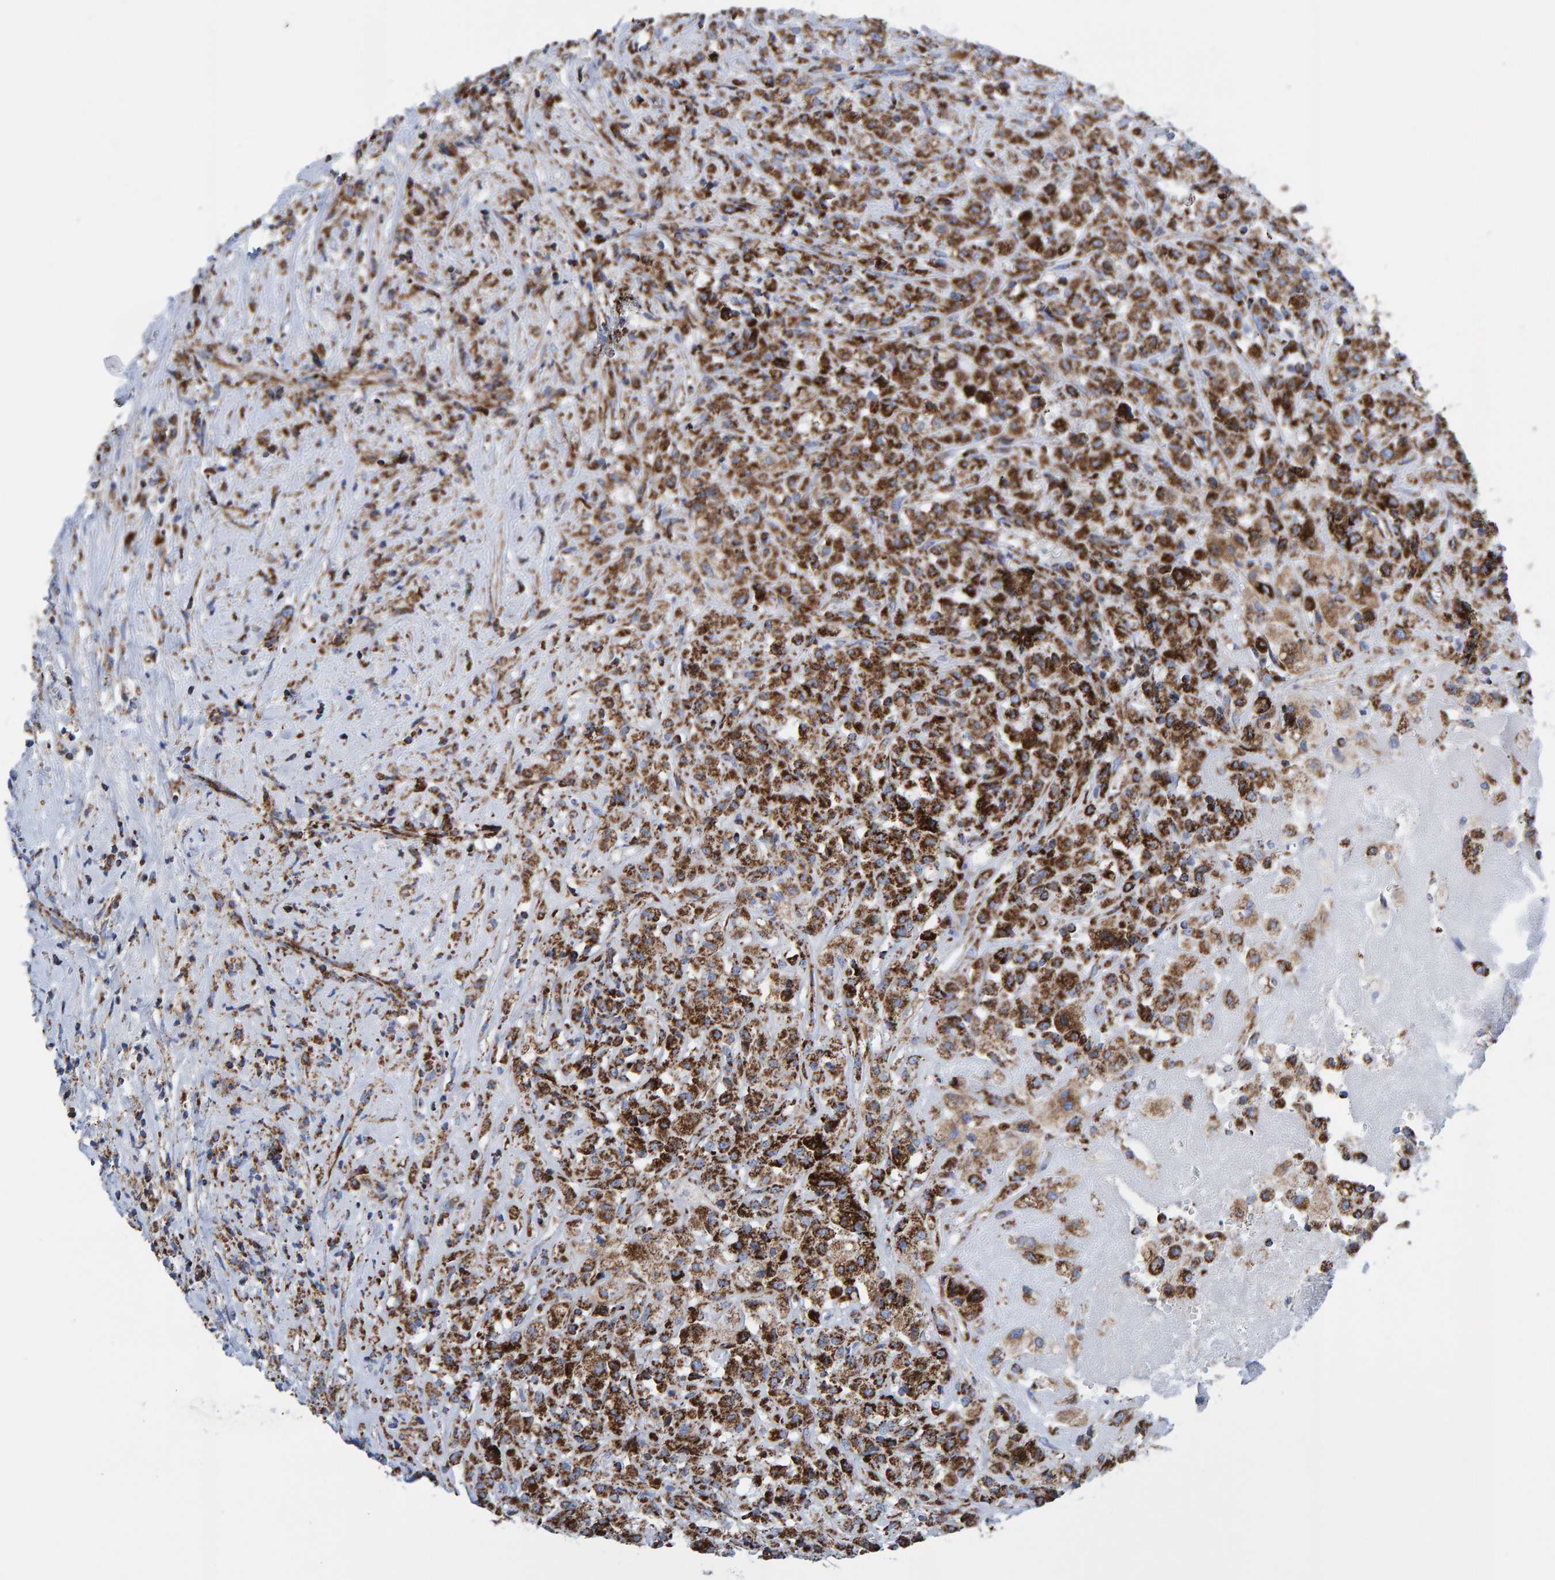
{"staining": {"intensity": "strong", "quantity": ">75%", "location": "cytoplasmic/membranous"}, "tissue": "testis cancer", "cell_type": "Tumor cells", "image_type": "cancer", "snomed": [{"axis": "morphology", "description": "Carcinoma, Embryonal, NOS"}, {"axis": "topography", "description": "Testis"}], "caption": "A brown stain highlights strong cytoplasmic/membranous staining of a protein in human testis cancer (embryonal carcinoma) tumor cells. (DAB (3,3'-diaminobenzidine) IHC, brown staining for protein, blue staining for nuclei).", "gene": "ENSG00000262660", "patient": {"sex": "male", "age": 2}}